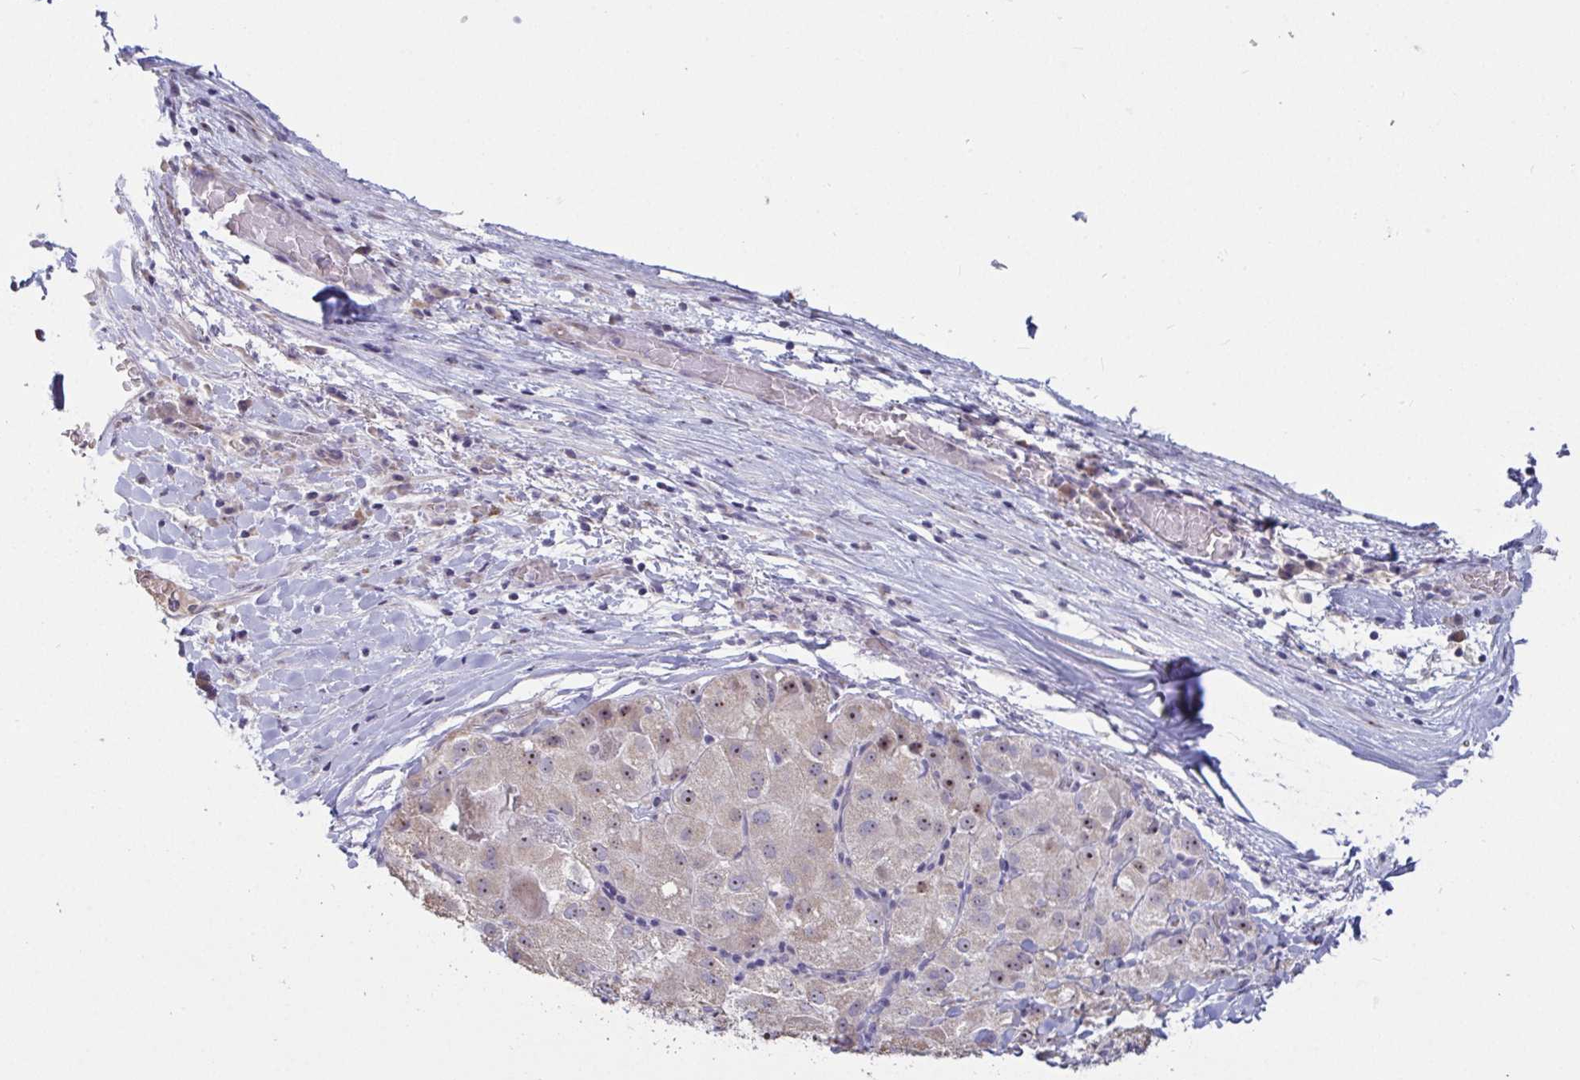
{"staining": {"intensity": "moderate", "quantity": ">75%", "location": "nuclear"}, "tissue": "liver cancer", "cell_type": "Tumor cells", "image_type": "cancer", "snomed": [{"axis": "morphology", "description": "Carcinoma, Hepatocellular, NOS"}, {"axis": "topography", "description": "Liver"}], "caption": "Moderate nuclear protein expression is identified in about >75% of tumor cells in liver cancer.", "gene": "MYC", "patient": {"sex": "male", "age": 80}}